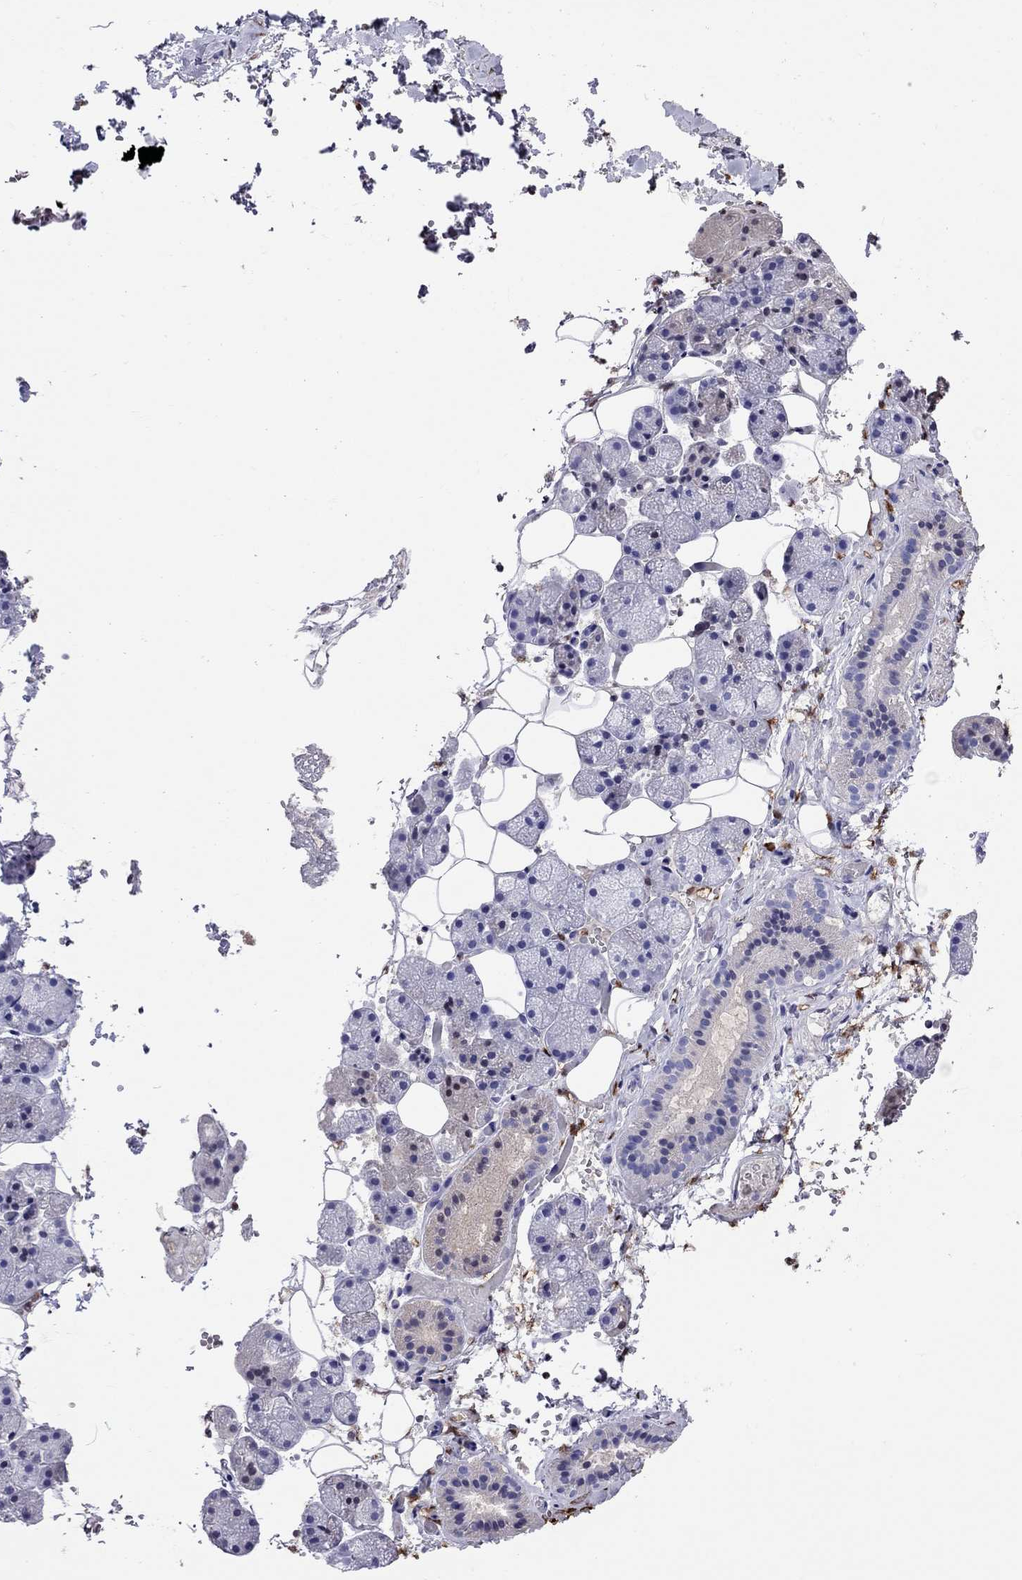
{"staining": {"intensity": "strong", "quantity": "<25%", "location": "cytoplasmic/membranous"}, "tissue": "salivary gland", "cell_type": "Glandular cells", "image_type": "normal", "snomed": [{"axis": "morphology", "description": "Normal tissue, NOS"}, {"axis": "topography", "description": "Salivary gland"}], "caption": "Protein staining of unremarkable salivary gland exhibits strong cytoplasmic/membranous expression in about <25% of glandular cells.", "gene": "SERPINA3", "patient": {"sex": "male", "age": 38}}